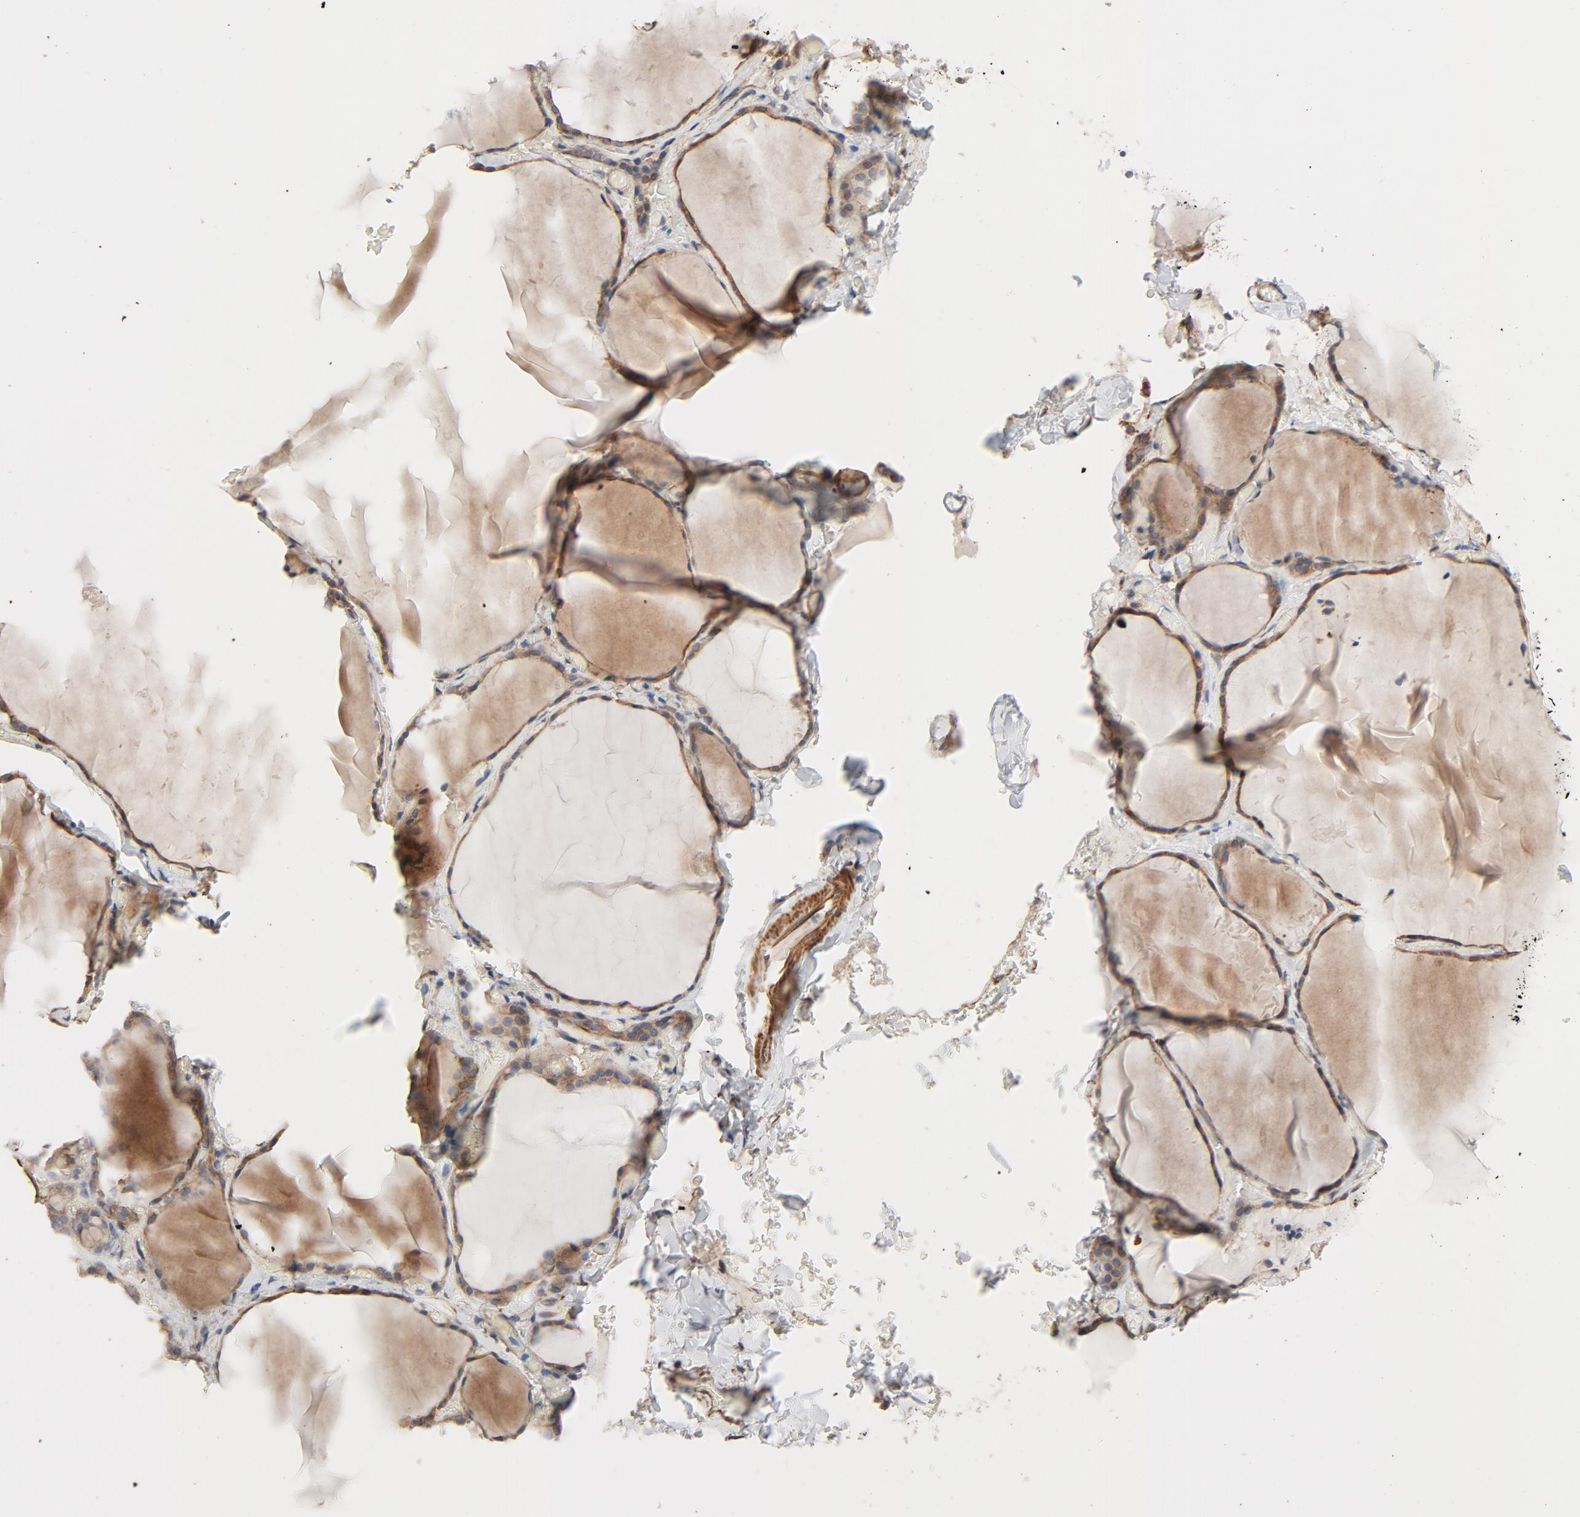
{"staining": {"intensity": "moderate", "quantity": ">75%", "location": "cytoplasmic/membranous"}, "tissue": "thyroid gland", "cell_type": "Glandular cells", "image_type": "normal", "snomed": [{"axis": "morphology", "description": "Normal tissue, NOS"}, {"axis": "topography", "description": "Thyroid gland"}], "caption": "Protein expression analysis of benign thyroid gland reveals moderate cytoplasmic/membranous expression in approximately >75% of glandular cells.", "gene": "TRIOBP", "patient": {"sex": "female", "age": 22}}